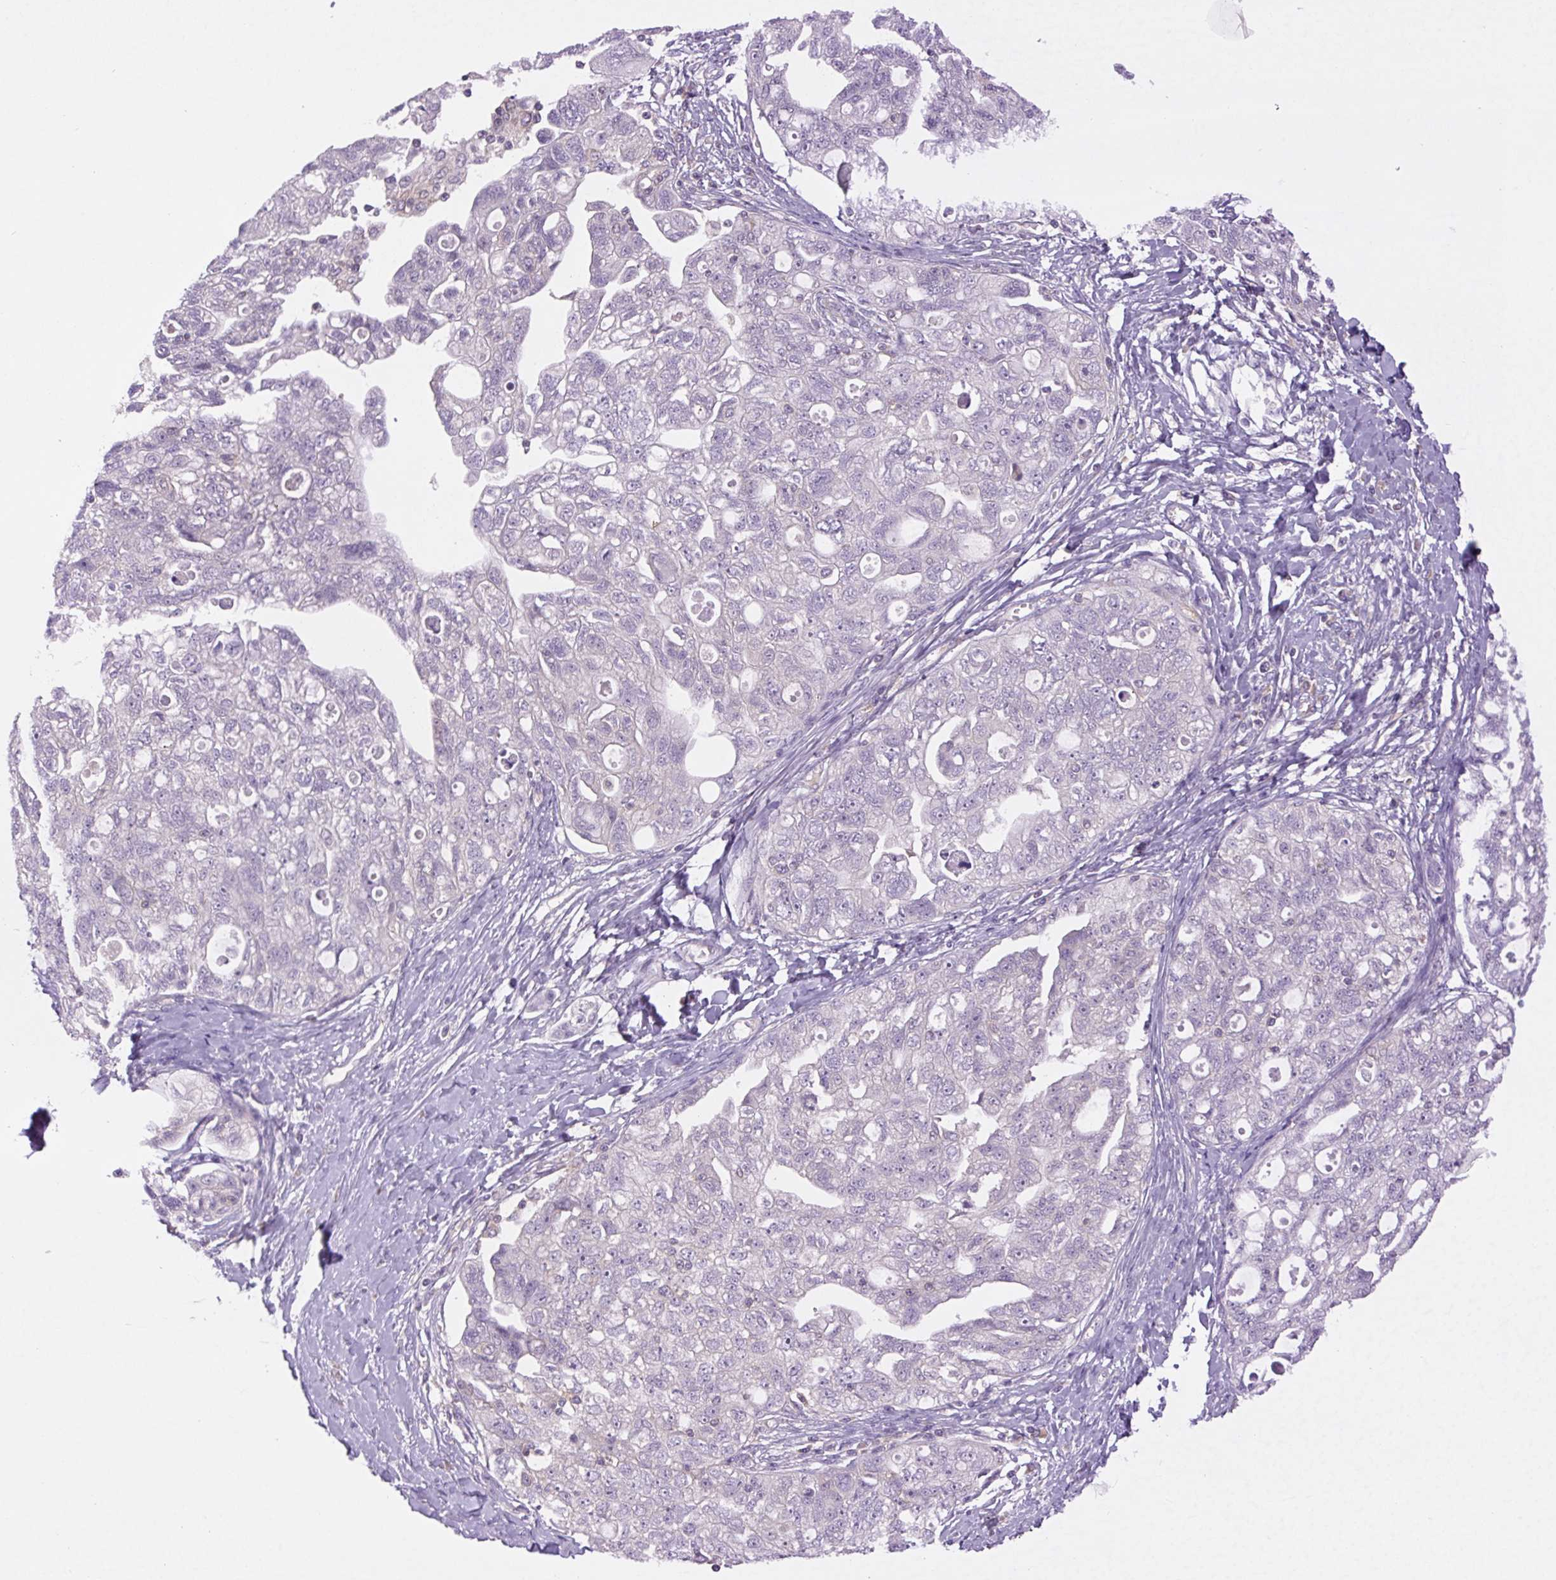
{"staining": {"intensity": "negative", "quantity": "none", "location": "none"}, "tissue": "ovarian cancer", "cell_type": "Tumor cells", "image_type": "cancer", "snomed": [{"axis": "morphology", "description": "Carcinoma, NOS"}, {"axis": "morphology", "description": "Cystadenocarcinoma, serous, NOS"}, {"axis": "topography", "description": "Ovary"}], "caption": "Immunohistochemistry histopathology image of ovarian cancer (serous cystadenocarcinoma) stained for a protein (brown), which shows no positivity in tumor cells.", "gene": "MINK1", "patient": {"sex": "female", "age": 69}}